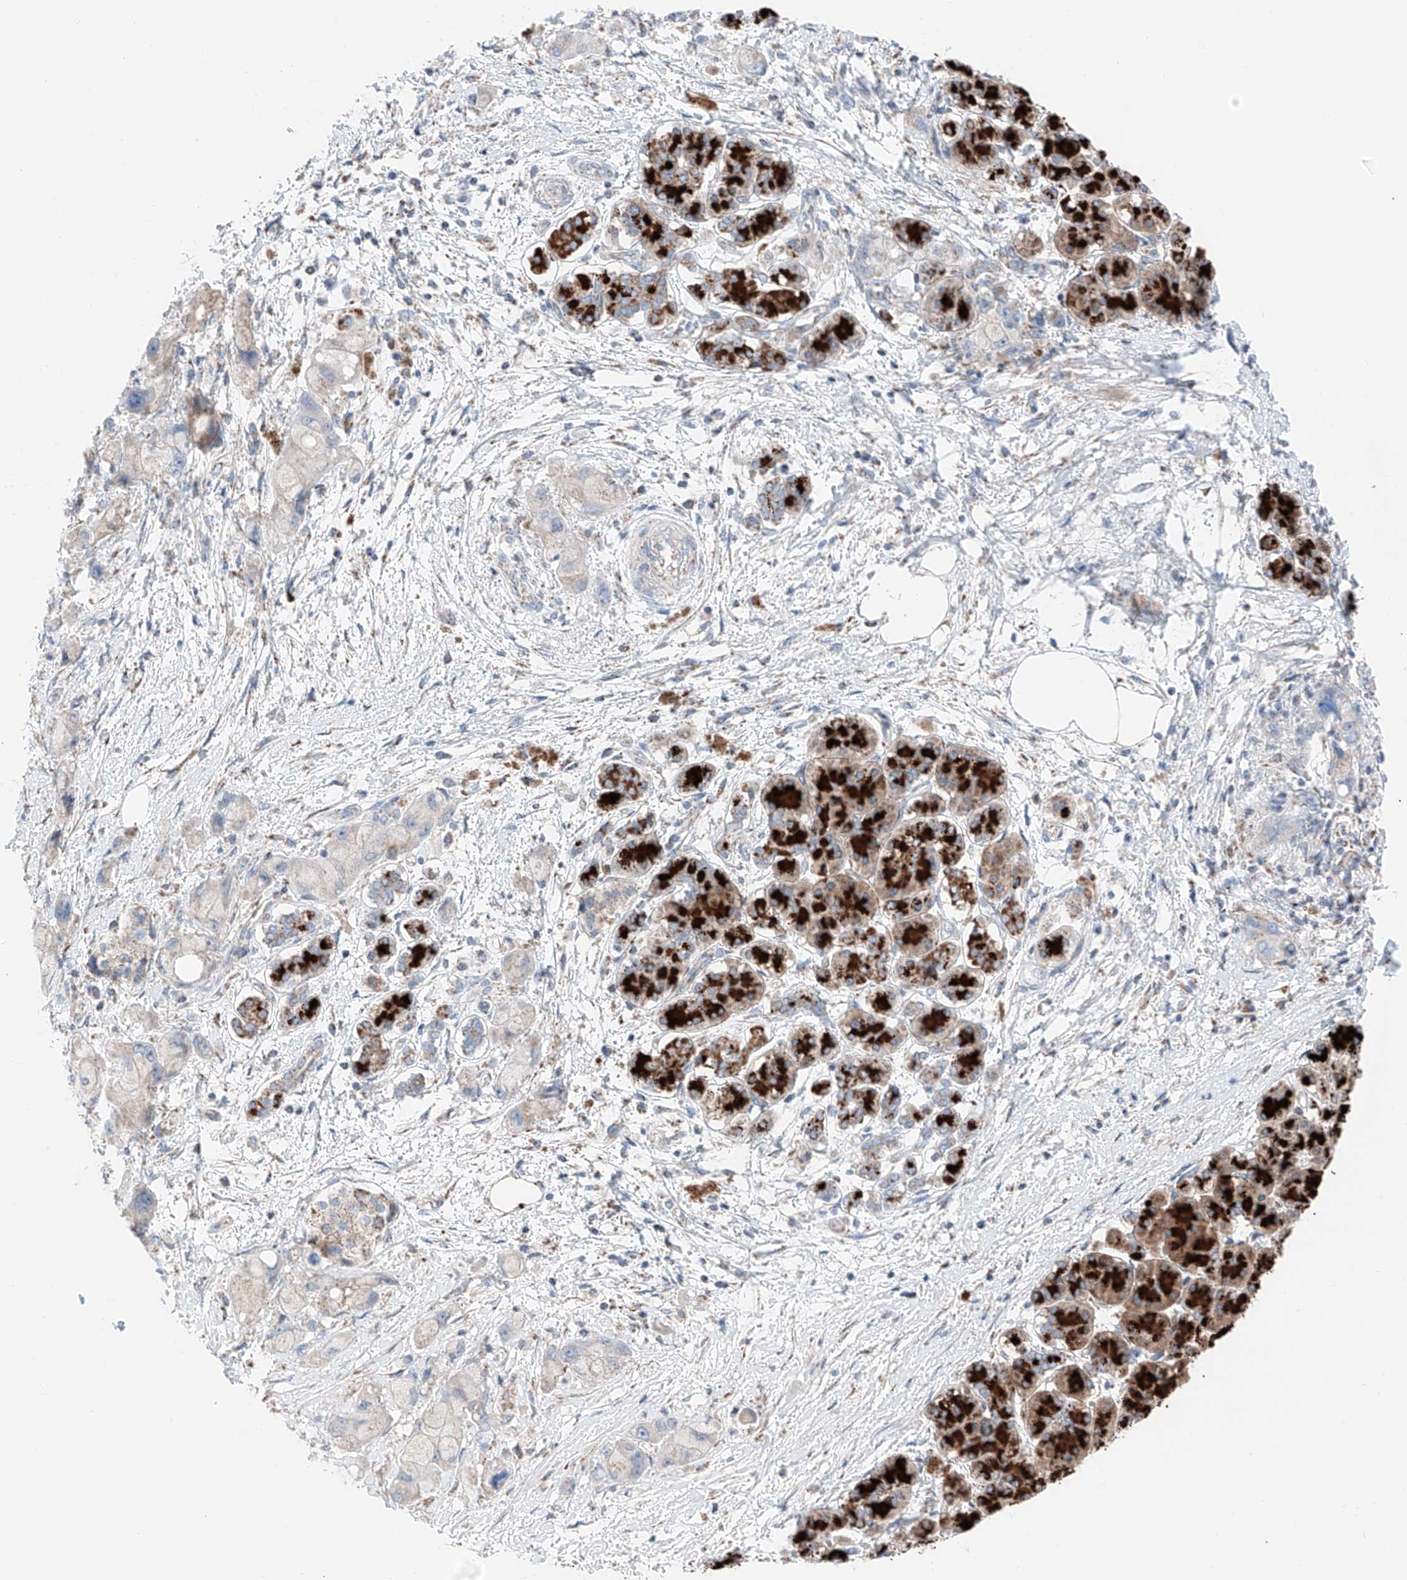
{"staining": {"intensity": "negative", "quantity": "none", "location": "none"}, "tissue": "pancreatic cancer", "cell_type": "Tumor cells", "image_type": "cancer", "snomed": [{"axis": "morphology", "description": "Normal tissue, NOS"}, {"axis": "morphology", "description": "Adenocarcinoma, NOS"}, {"axis": "topography", "description": "Pancreas"}], "caption": "Micrograph shows no protein expression in tumor cells of adenocarcinoma (pancreatic) tissue.", "gene": "MRAP", "patient": {"sex": "female", "age": 68}}